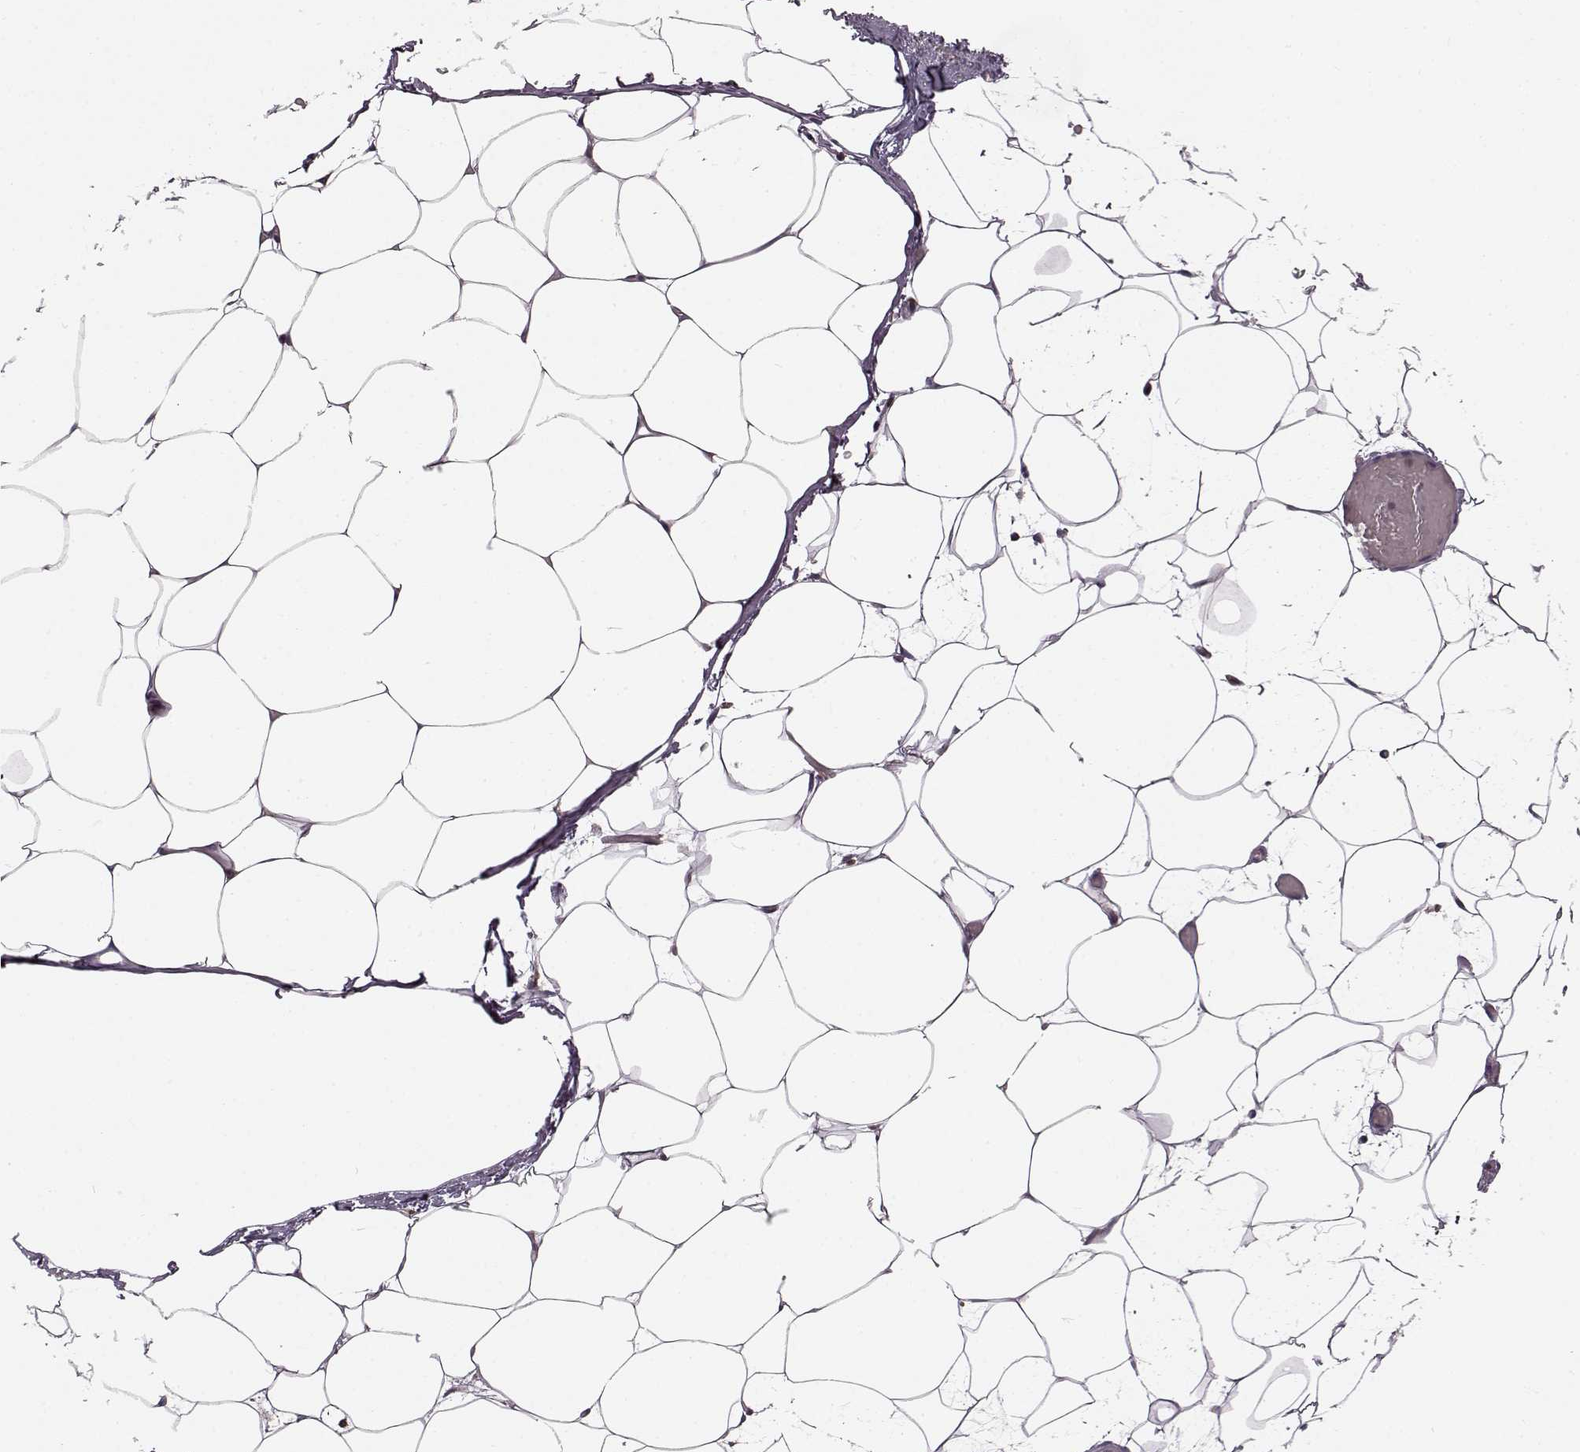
{"staining": {"intensity": "negative", "quantity": "none", "location": "none"}, "tissue": "adipose tissue", "cell_type": "Adipocytes", "image_type": "normal", "snomed": [{"axis": "morphology", "description": "Normal tissue, NOS"}, {"axis": "topography", "description": "Adipose tissue"}], "caption": "Immunohistochemistry (IHC) image of normal adipose tissue: human adipose tissue stained with DAB shows no significant protein positivity in adipocytes.", "gene": "DOK2", "patient": {"sex": "male", "age": 57}}